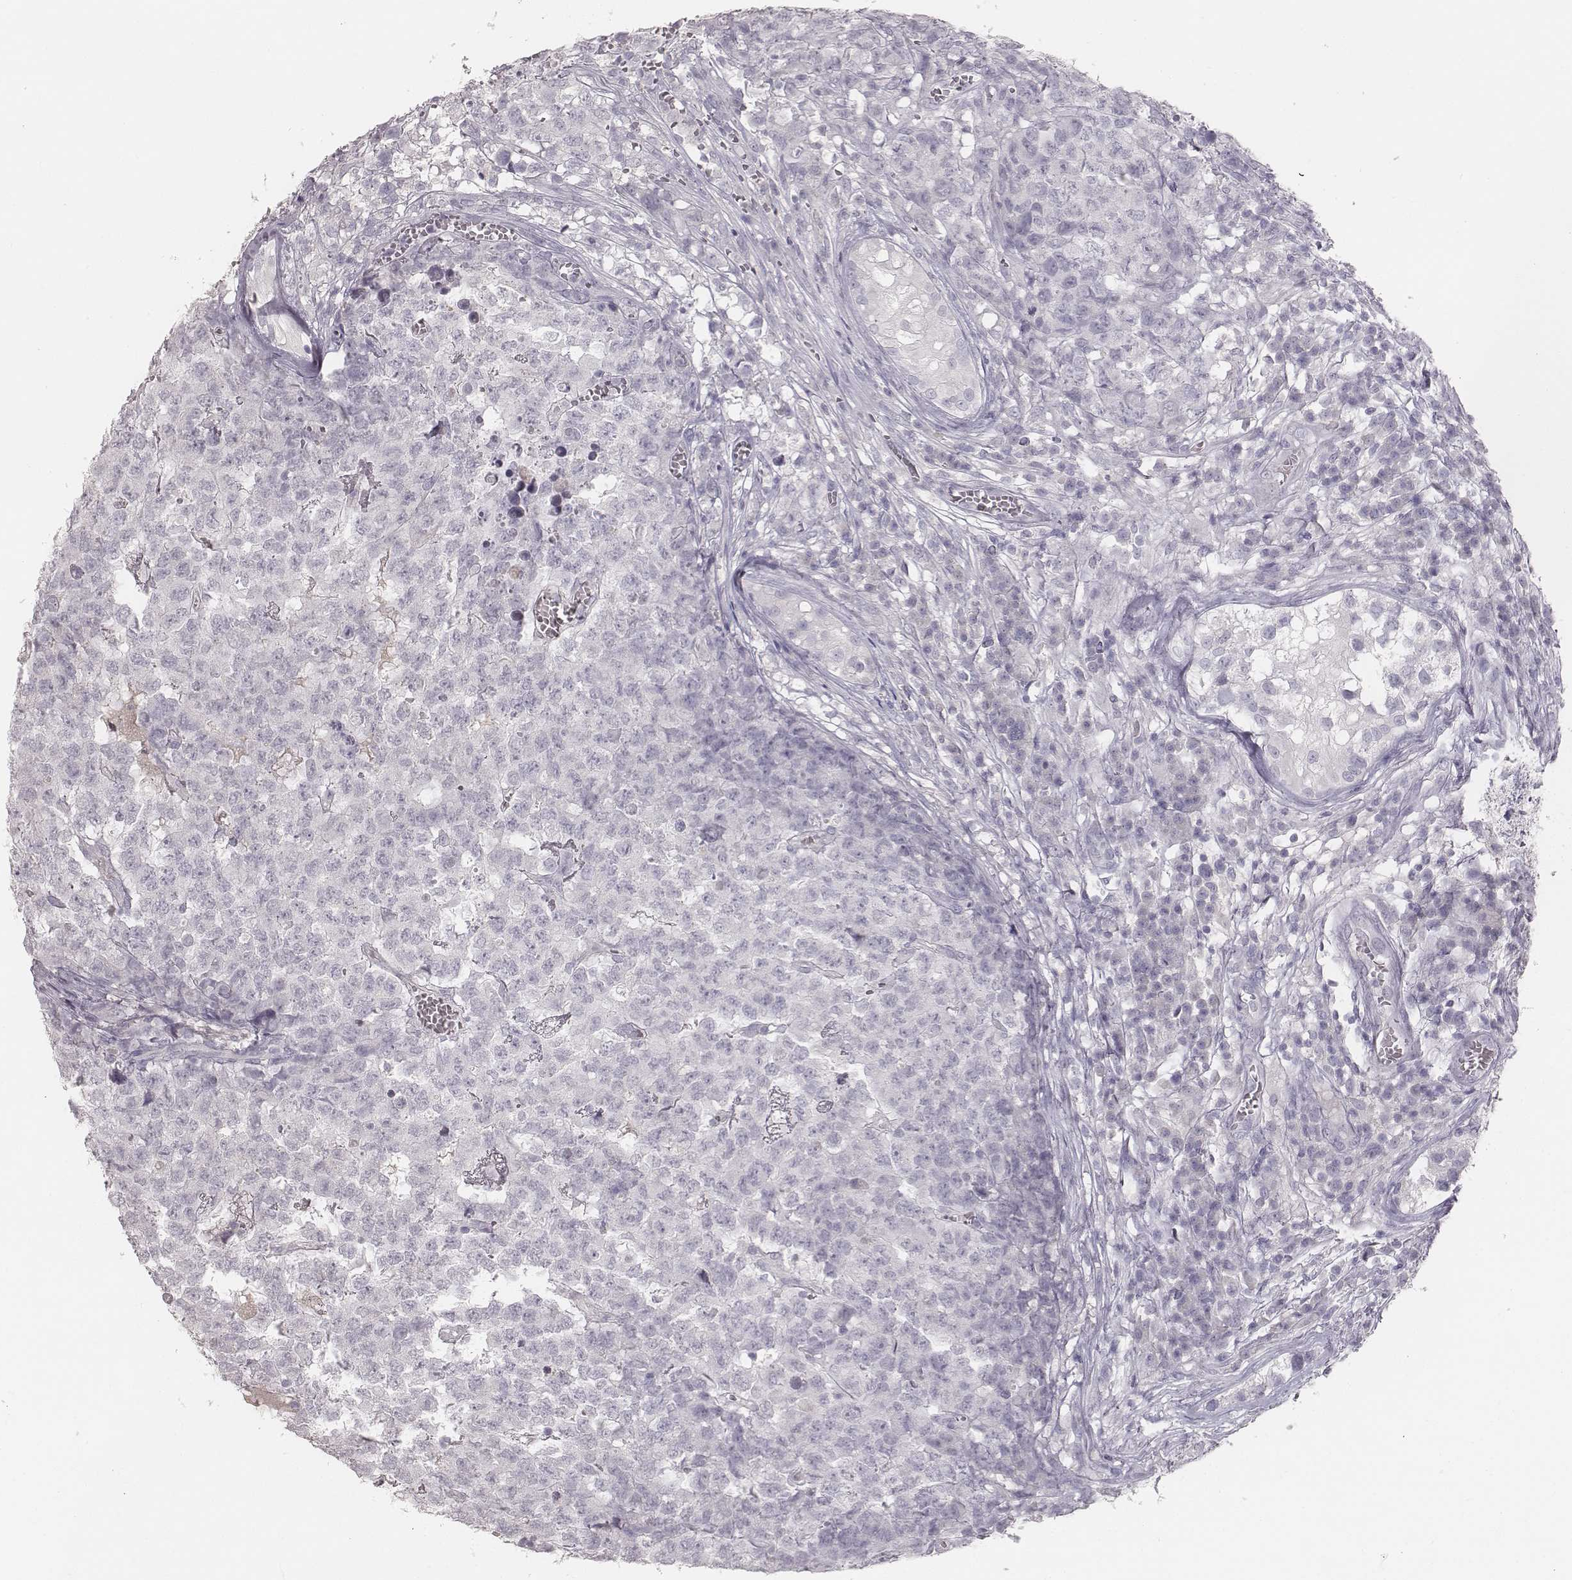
{"staining": {"intensity": "negative", "quantity": "none", "location": "none"}, "tissue": "testis cancer", "cell_type": "Tumor cells", "image_type": "cancer", "snomed": [{"axis": "morphology", "description": "Carcinoma, Embryonal, NOS"}, {"axis": "topography", "description": "Testis"}], "caption": "High magnification brightfield microscopy of testis cancer (embryonal carcinoma) stained with DAB (3,3'-diaminobenzidine) (brown) and counterstained with hematoxylin (blue): tumor cells show no significant positivity. (Immunohistochemistry, brightfield microscopy, high magnification).", "gene": "MYH6", "patient": {"sex": "male", "age": 23}}